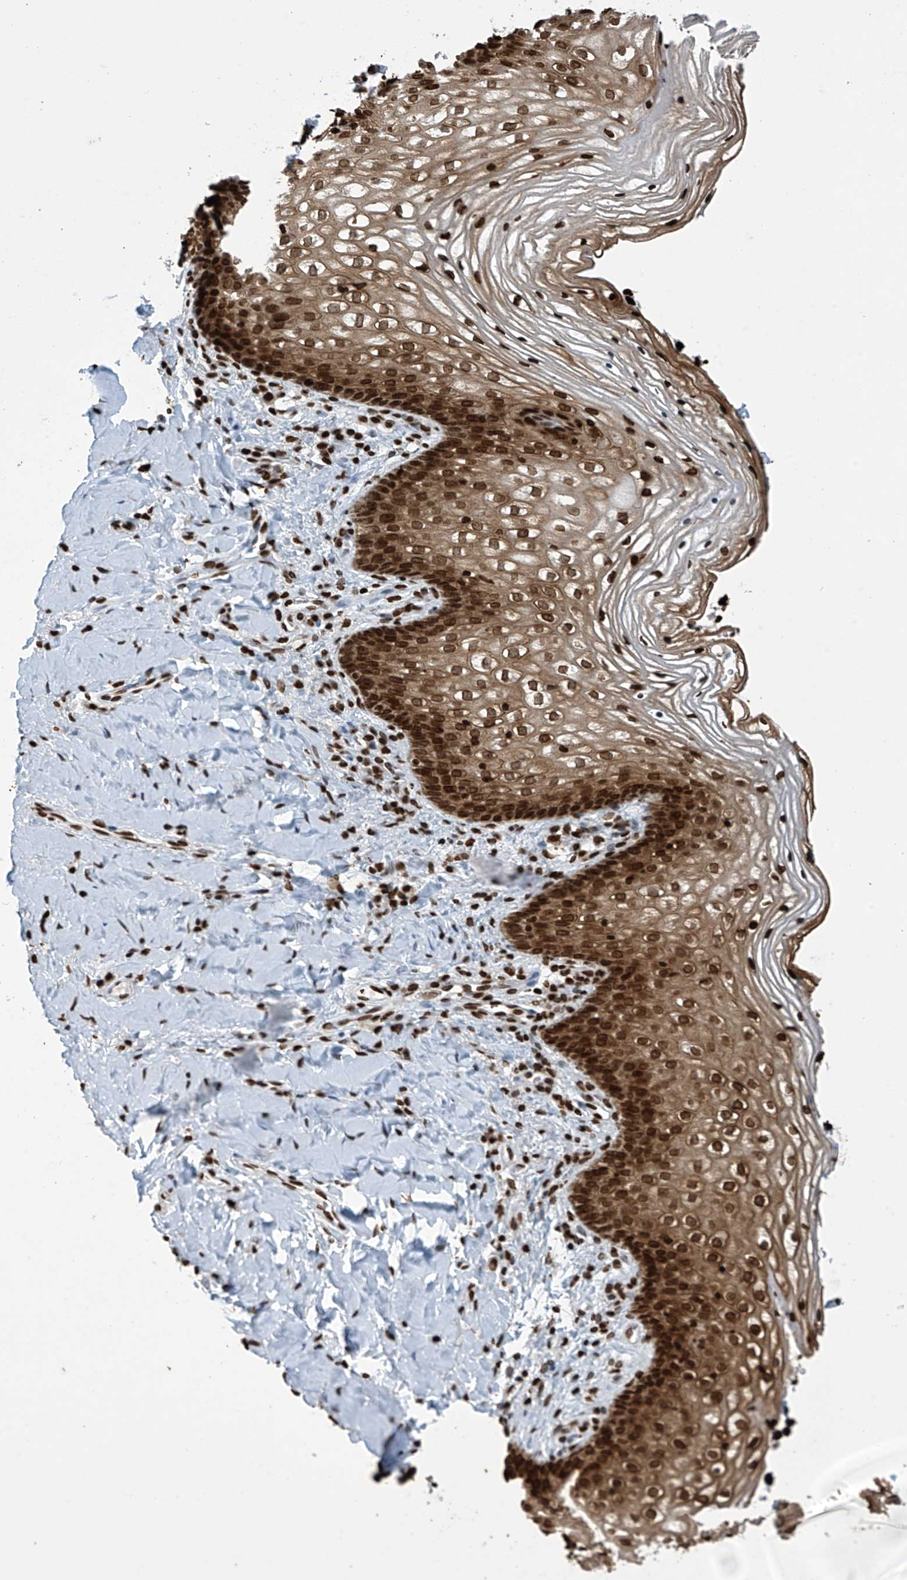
{"staining": {"intensity": "strong", "quantity": ">75%", "location": "cytoplasmic/membranous,nuclear"}, "tissue": "vagina", "cell_type": "Squamous epithelial cells", "image_type": "normal", "snomed": [{"axis": "morphology", "description": "Normal tissue, NOS"}, {"axis": "topography", "description": "Vagina"}], "caption": "Protein staining of normal vagina displays strong cytoplasmic/membranous,nuclear staining in approximately >75% of squamous epithelial cells. The staining is performed using DAB (3,3'-diaminobenzidine) brown chromogen to label protein expression. The nuclei are counter-stained blue using hematoxylin.", "gene": "H4C16", "patient": {"sex": "female", "age": 60}}